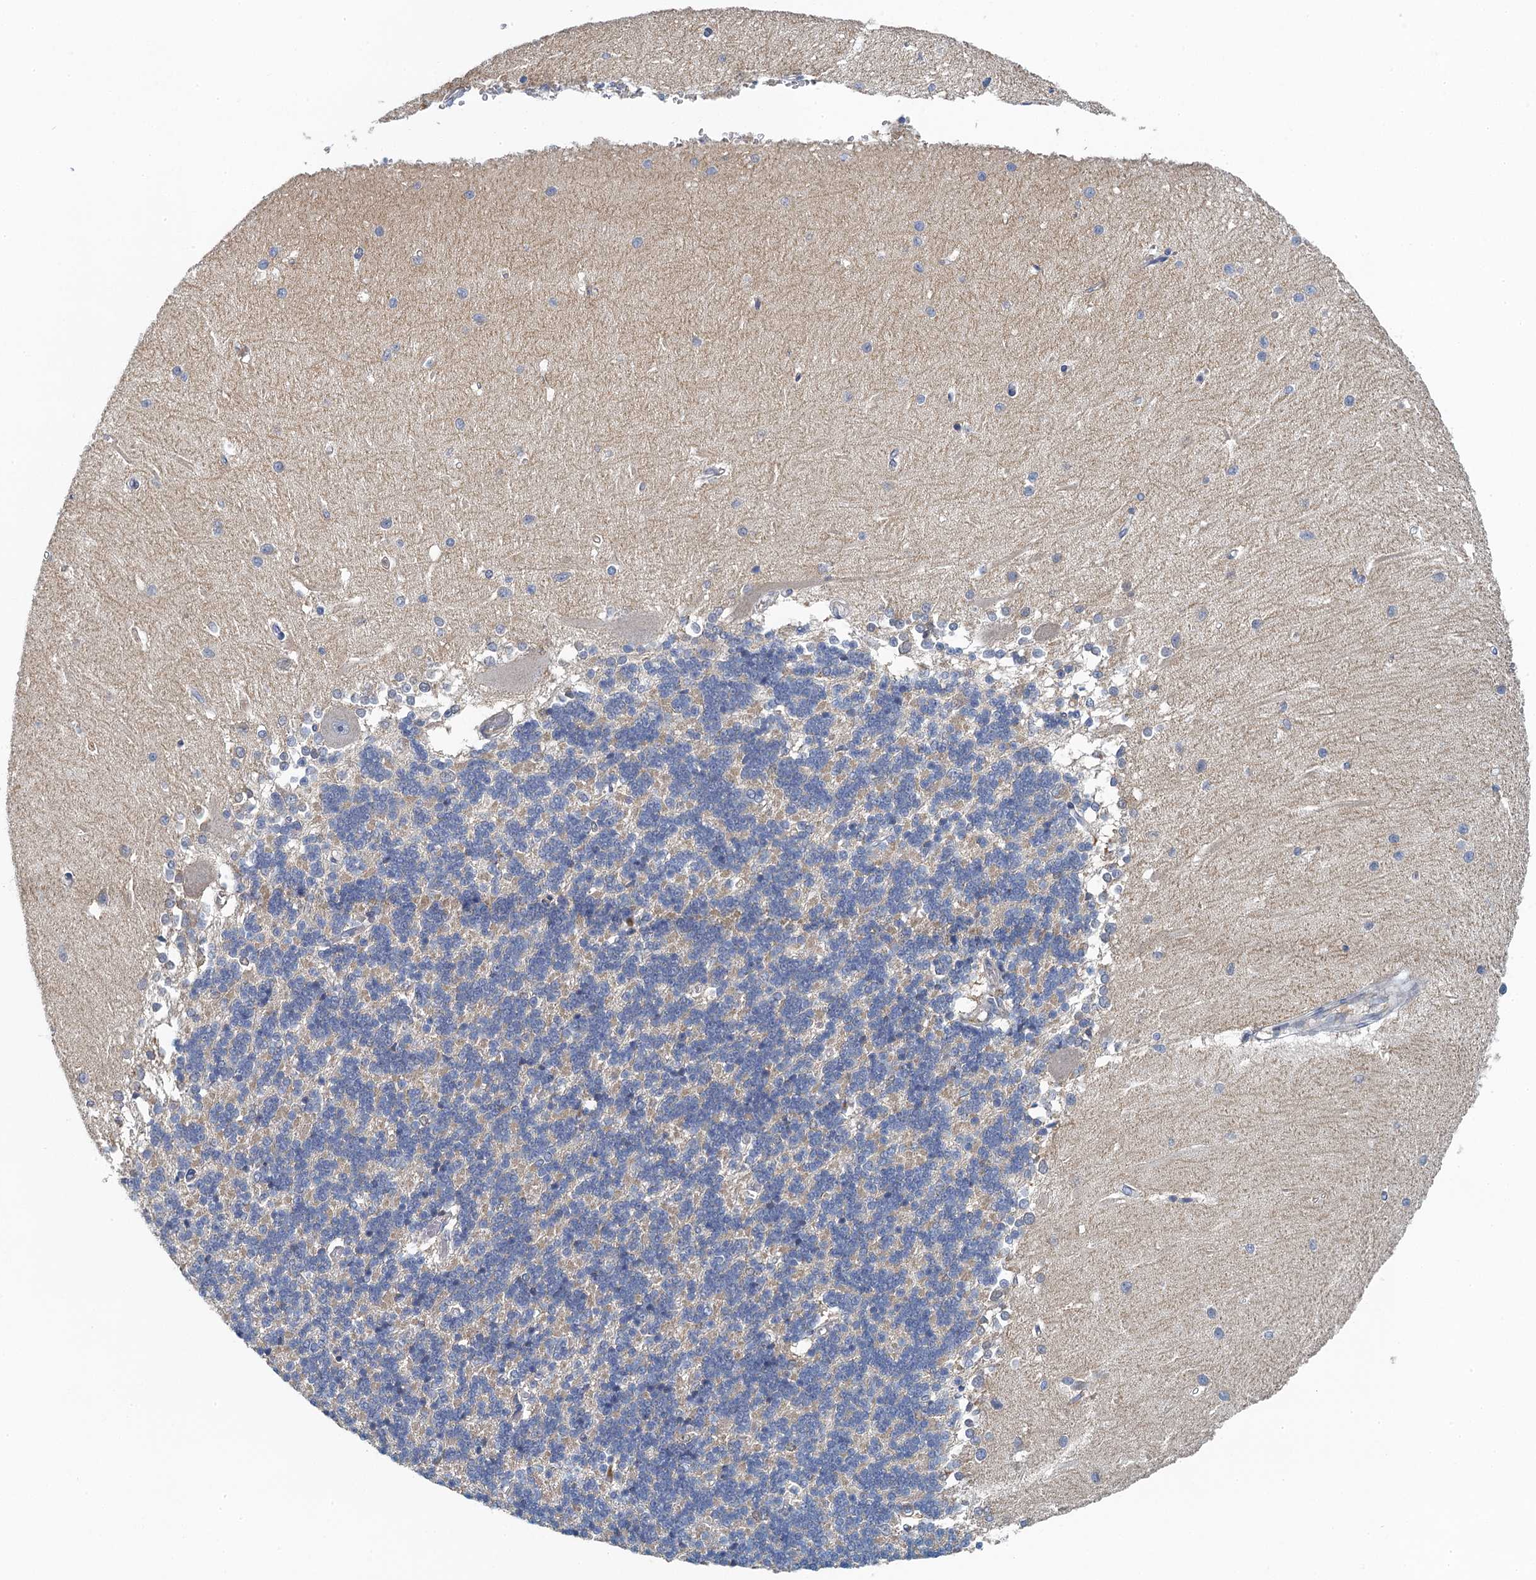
{"staining": {"intensity": "negative", "quantity": "none", "location": "none"}, "tissue": "cerebellum", "cell_type": "Cells in granular layer", "image_type": "normal", "snomed": [{"axis": "morphology", "description": "Normal tissue, NOS"}, {"axis": "topography", "description": "Cerebellum"}], "caption": "Immunohistochemistry image of benign cerebellum: human cerebellum stained with DAB (3,3'-diaminobenzidine) displays no significant protein expression in cells in granular layer.", "gene": "ALG2", "patient": {"sex": "male", "age": 37}}